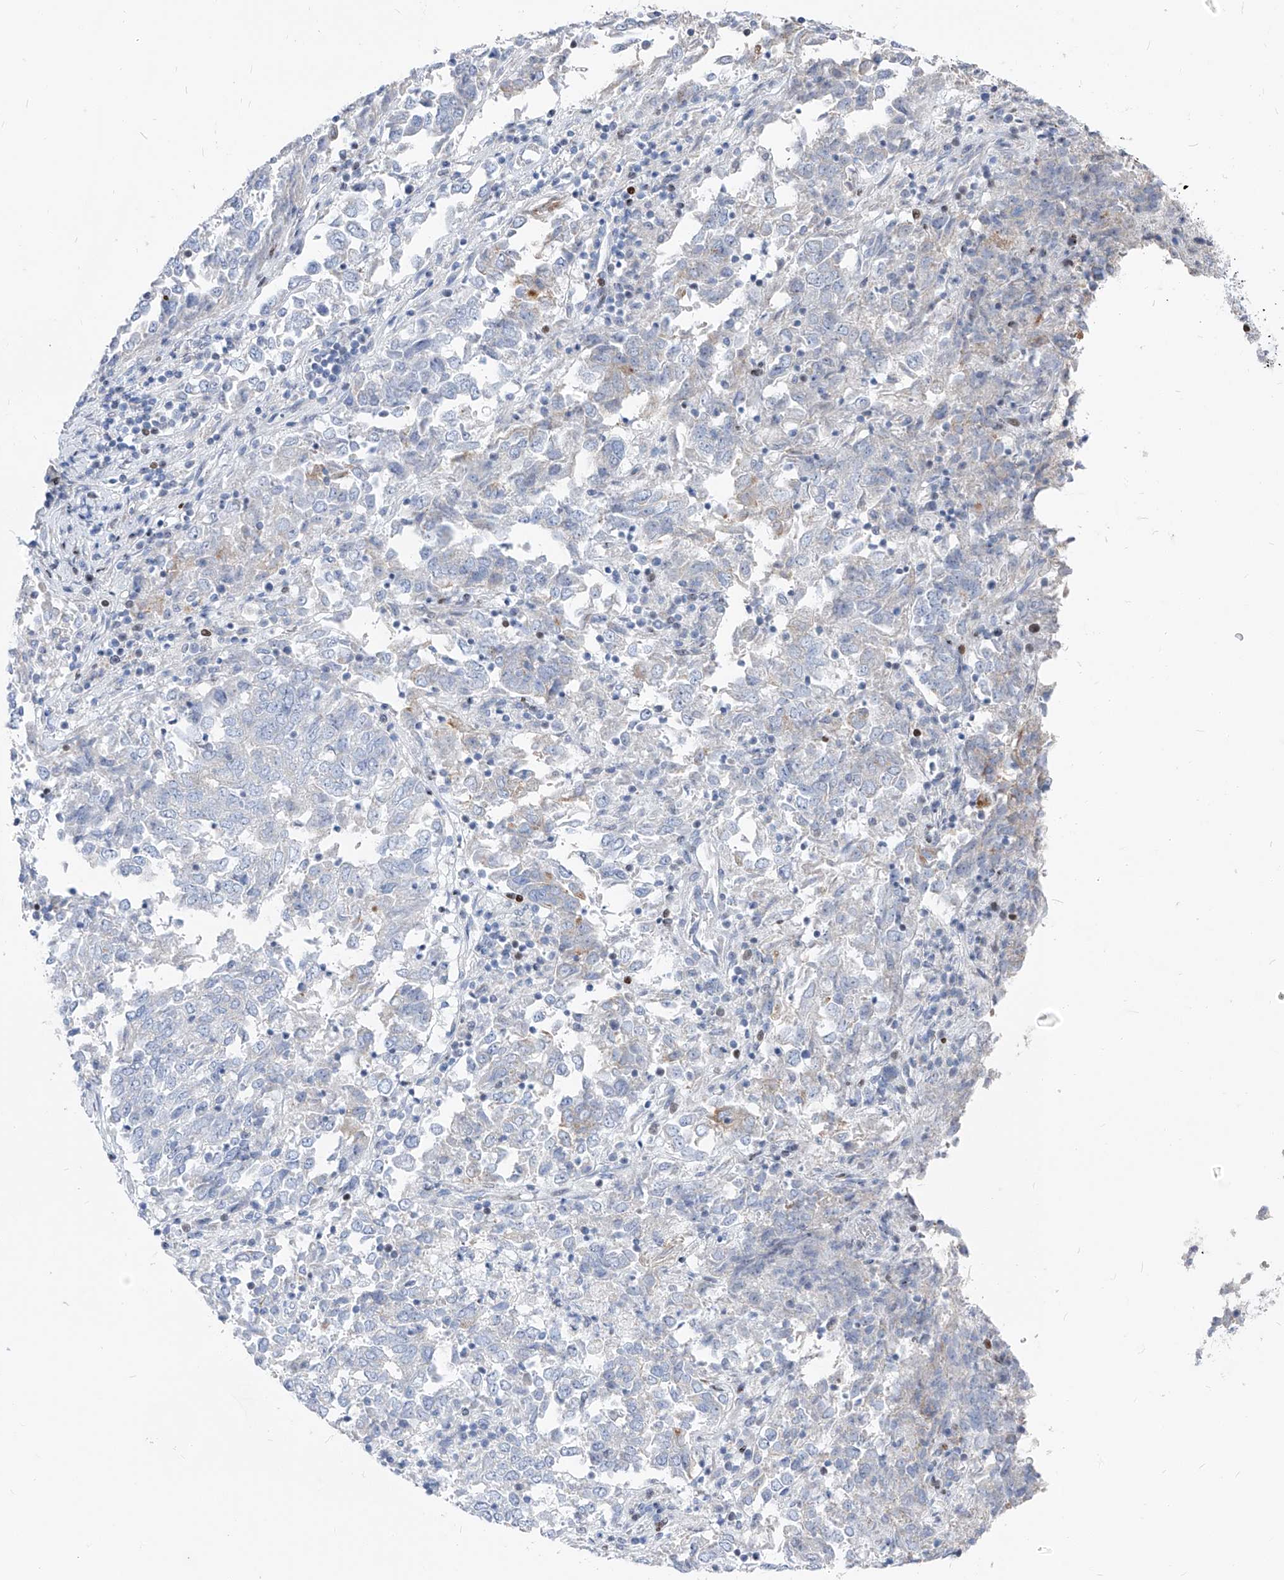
{"staining": {"intensity": "negative", "quantity": "none", "location": "none"}, "tissue": "endometrial cancer", "cell_type": "Tumor cells", "image_type": "cancer", "snomed": [{"axis": "morphology", "description": "Adenocarcinoma, NOS"}, {"axis": "topography", "description": "Endometrium"}], "caption": "Tumor cells are negative for brown protein staining in endometrial adenocarcinoma. Nuclei are stained in blue.", "gene": "FRS3", "patient": {"sex": "female", "age": 80}}